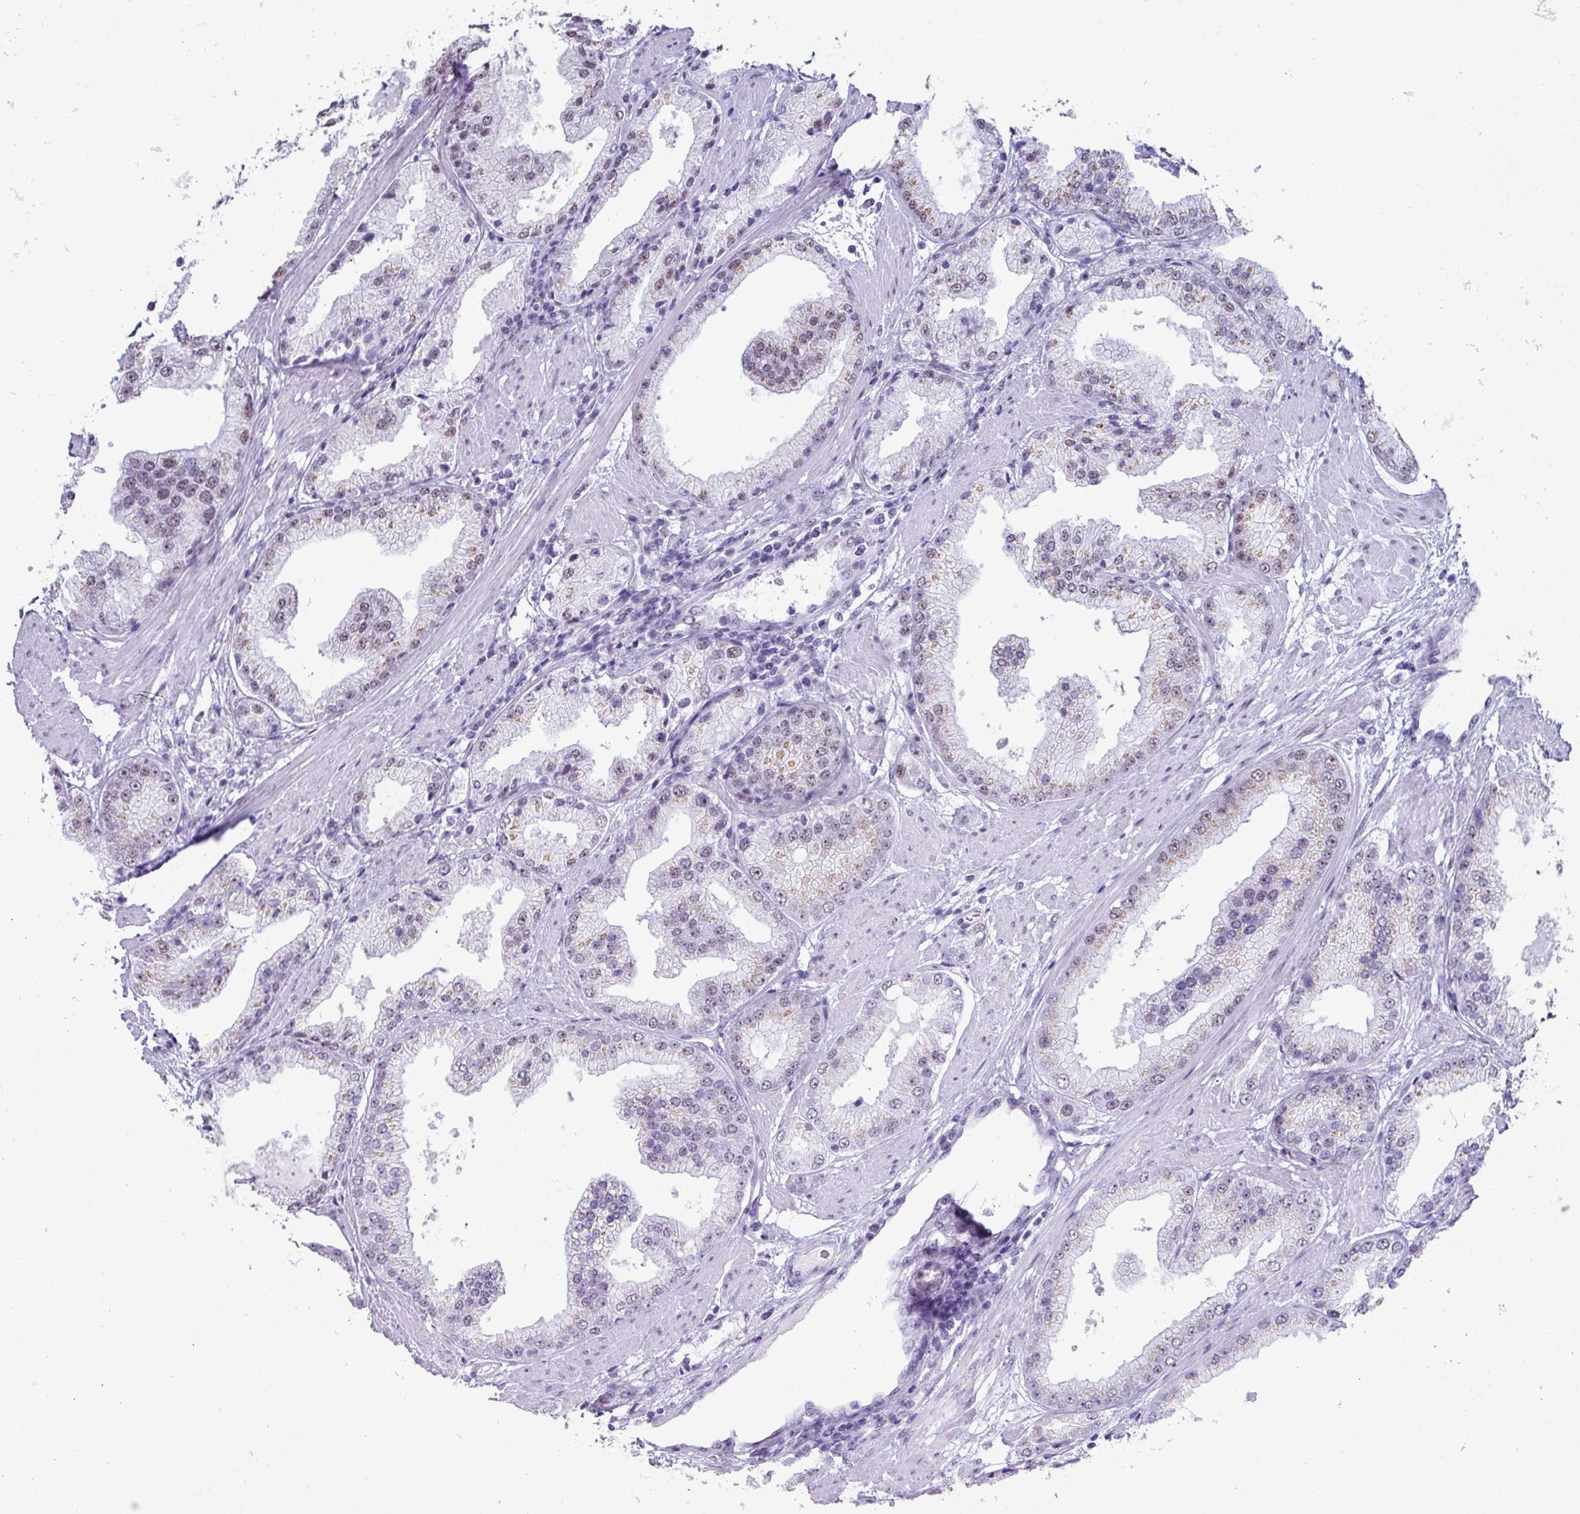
{"staining": {"intensity": "weak", "quantity": "25%-75%", "location": "cytoplasmic/membranous,nuclear"}, "tissue": "prostate cancer", "cell_type": "Tumor cells", "image_type": "cancer", "snomed": [{"axis": "morphology", "description": "Adenocarcinoma, Low grade"}, {"axis": "topography", "description": "Prostate"}], "caption": "Immunohistochemistry (IHC) of human prostate cancer (low-grade adenocarcinoma) exhibits low levels of weak cytoplasmic/membranous and nuclear expression in about 25%-75% of tumor cells.", "gene": "PUF60", "patient": {"sex": "male", "age": 67}}